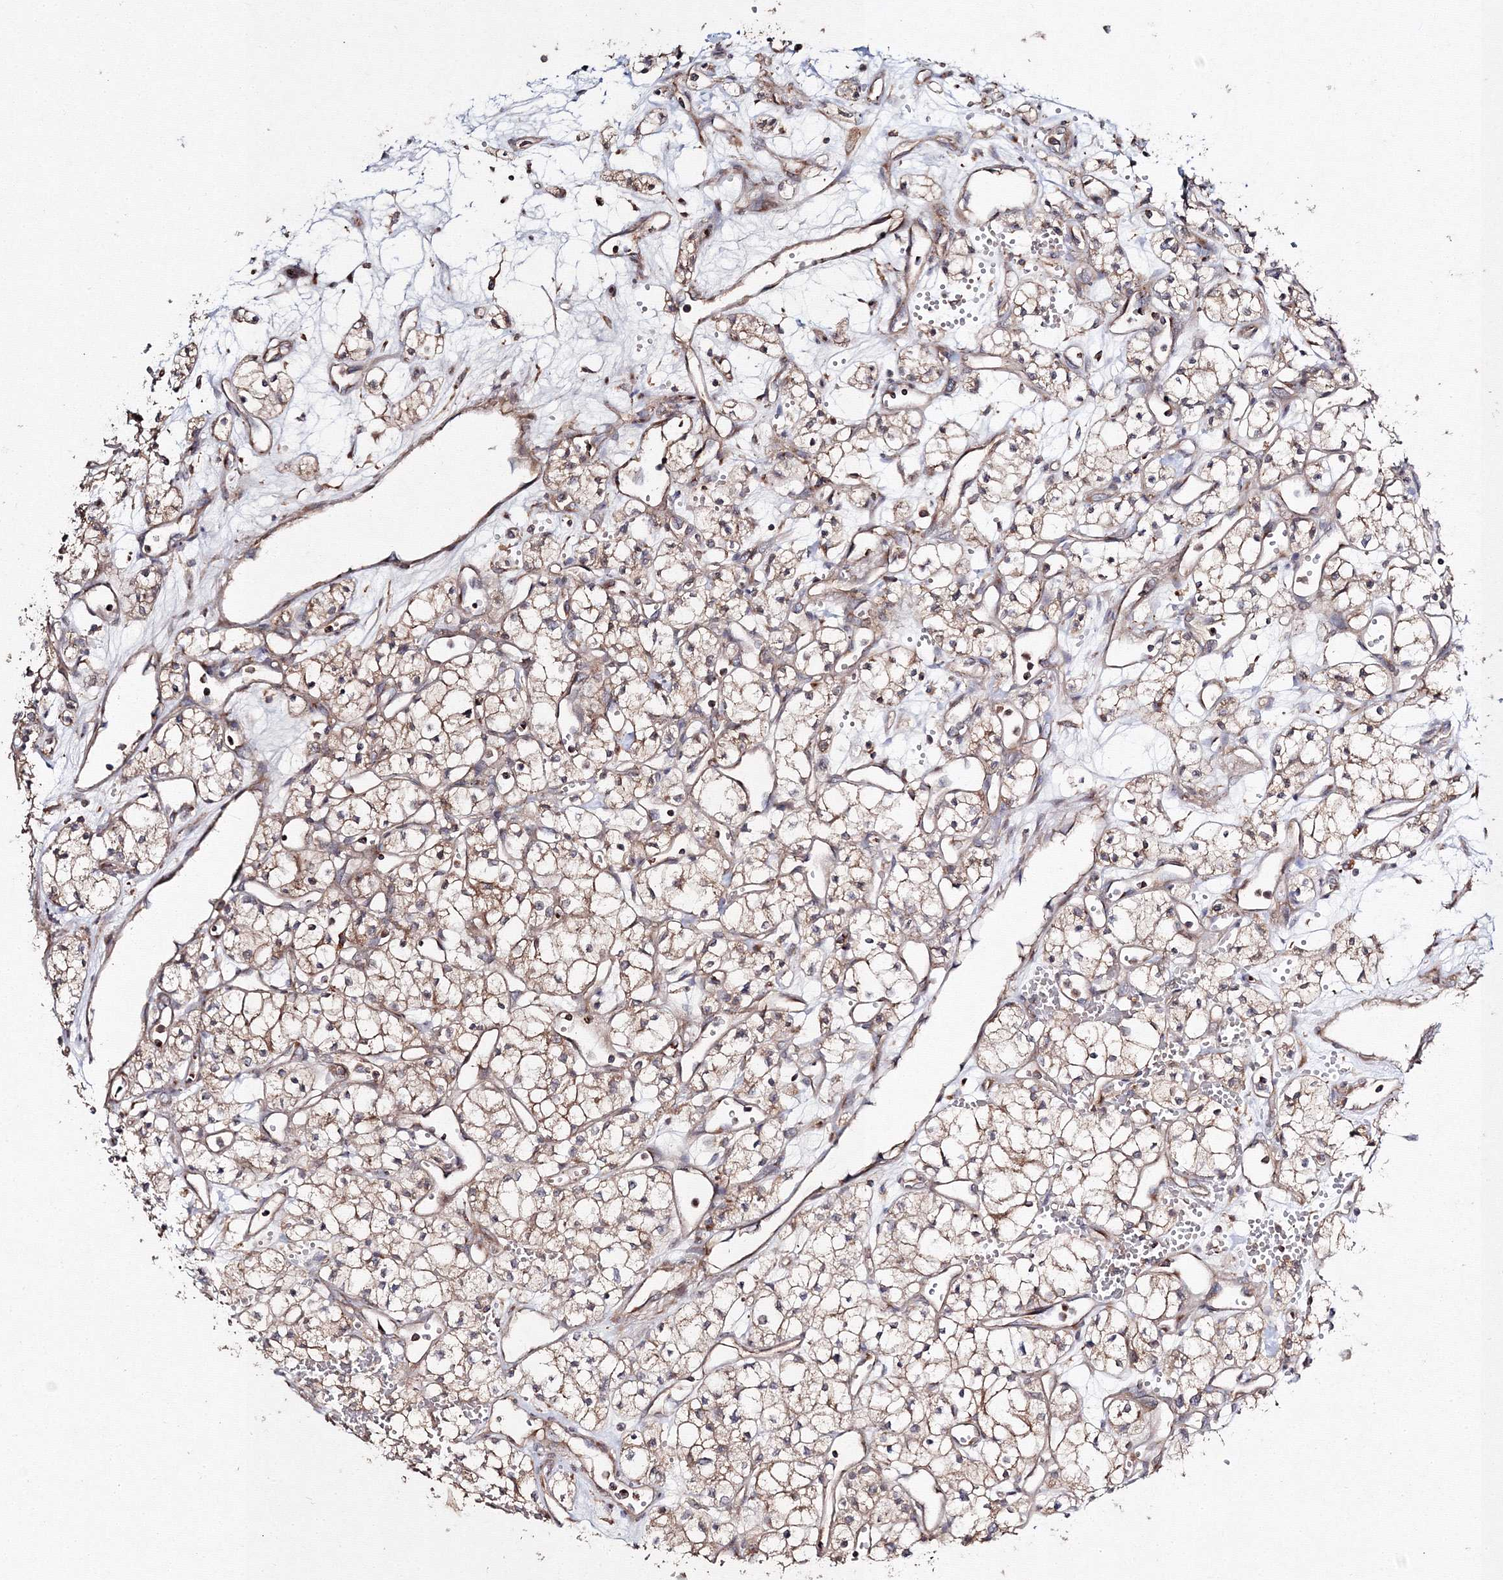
{"staining": {"intensity": "moderate", "quantity": ">75%", "location": "cytoplasmic/membranous"}, "tissue": "renal cancer", "cell_type": "Tumor cells", "image_type": "cancer", "snomed": [{"axis": "morphology", "description": "Adenocarcinoma, NOS"}, {"axis": "topography", "description": "Kidney"}], "caption": "Immunohistochemical staining of adenocarcinoma (renal) shows medium levels of moderate cytoplasmic/membranous positivity in about >75% of tumor cells. The staining is performed using DAB brown chromogen to label protein expression. The nuclei are counter-stained blue using hematoxylin.", "gene": "DDO", "patient": {"sex": "male", "age": 59}}